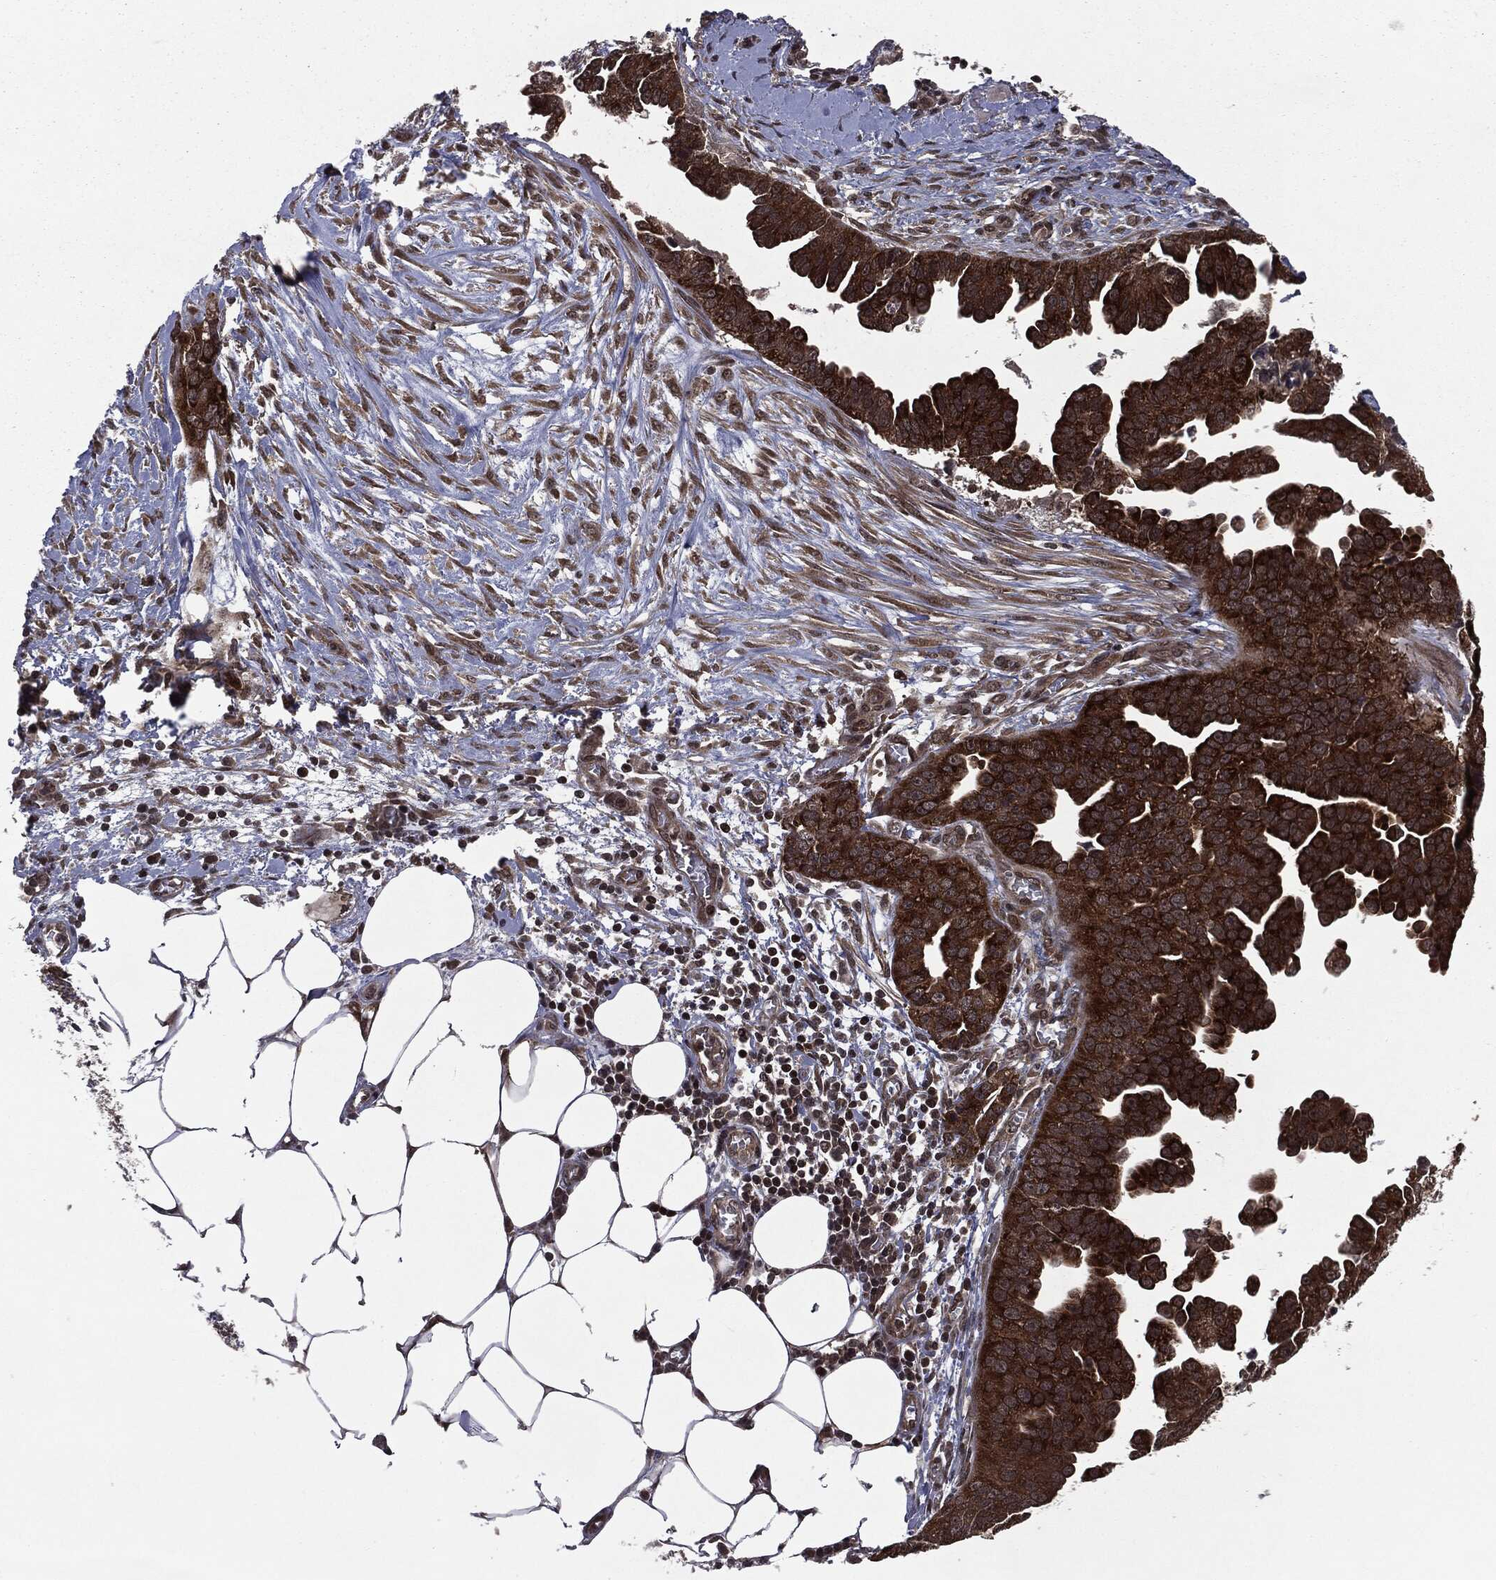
{"staining": {"intensity": "strong", "quantity": ">75%", "location": "cytoplasmic/membranous"}, "tissue": "ovarian cancer", "cell_type": "Tumor cells", "image_type": "cancer", "snomed": [{"axis": "morphology", "description": "Cystadenocarcinoma, serous, NOS"}, {"axis": "topography", "description": "Ovary"}], "caption": "A high-resolution photomicrograph shows IHC staining of ovarian cancer (serous cystadenocarcinoma), which exhibits strong cytoplasmic/membranous positivity in approximately >75% of tumor cells.", "gene": "STAU2", "patient": {"sex": "female", "age": 75}}